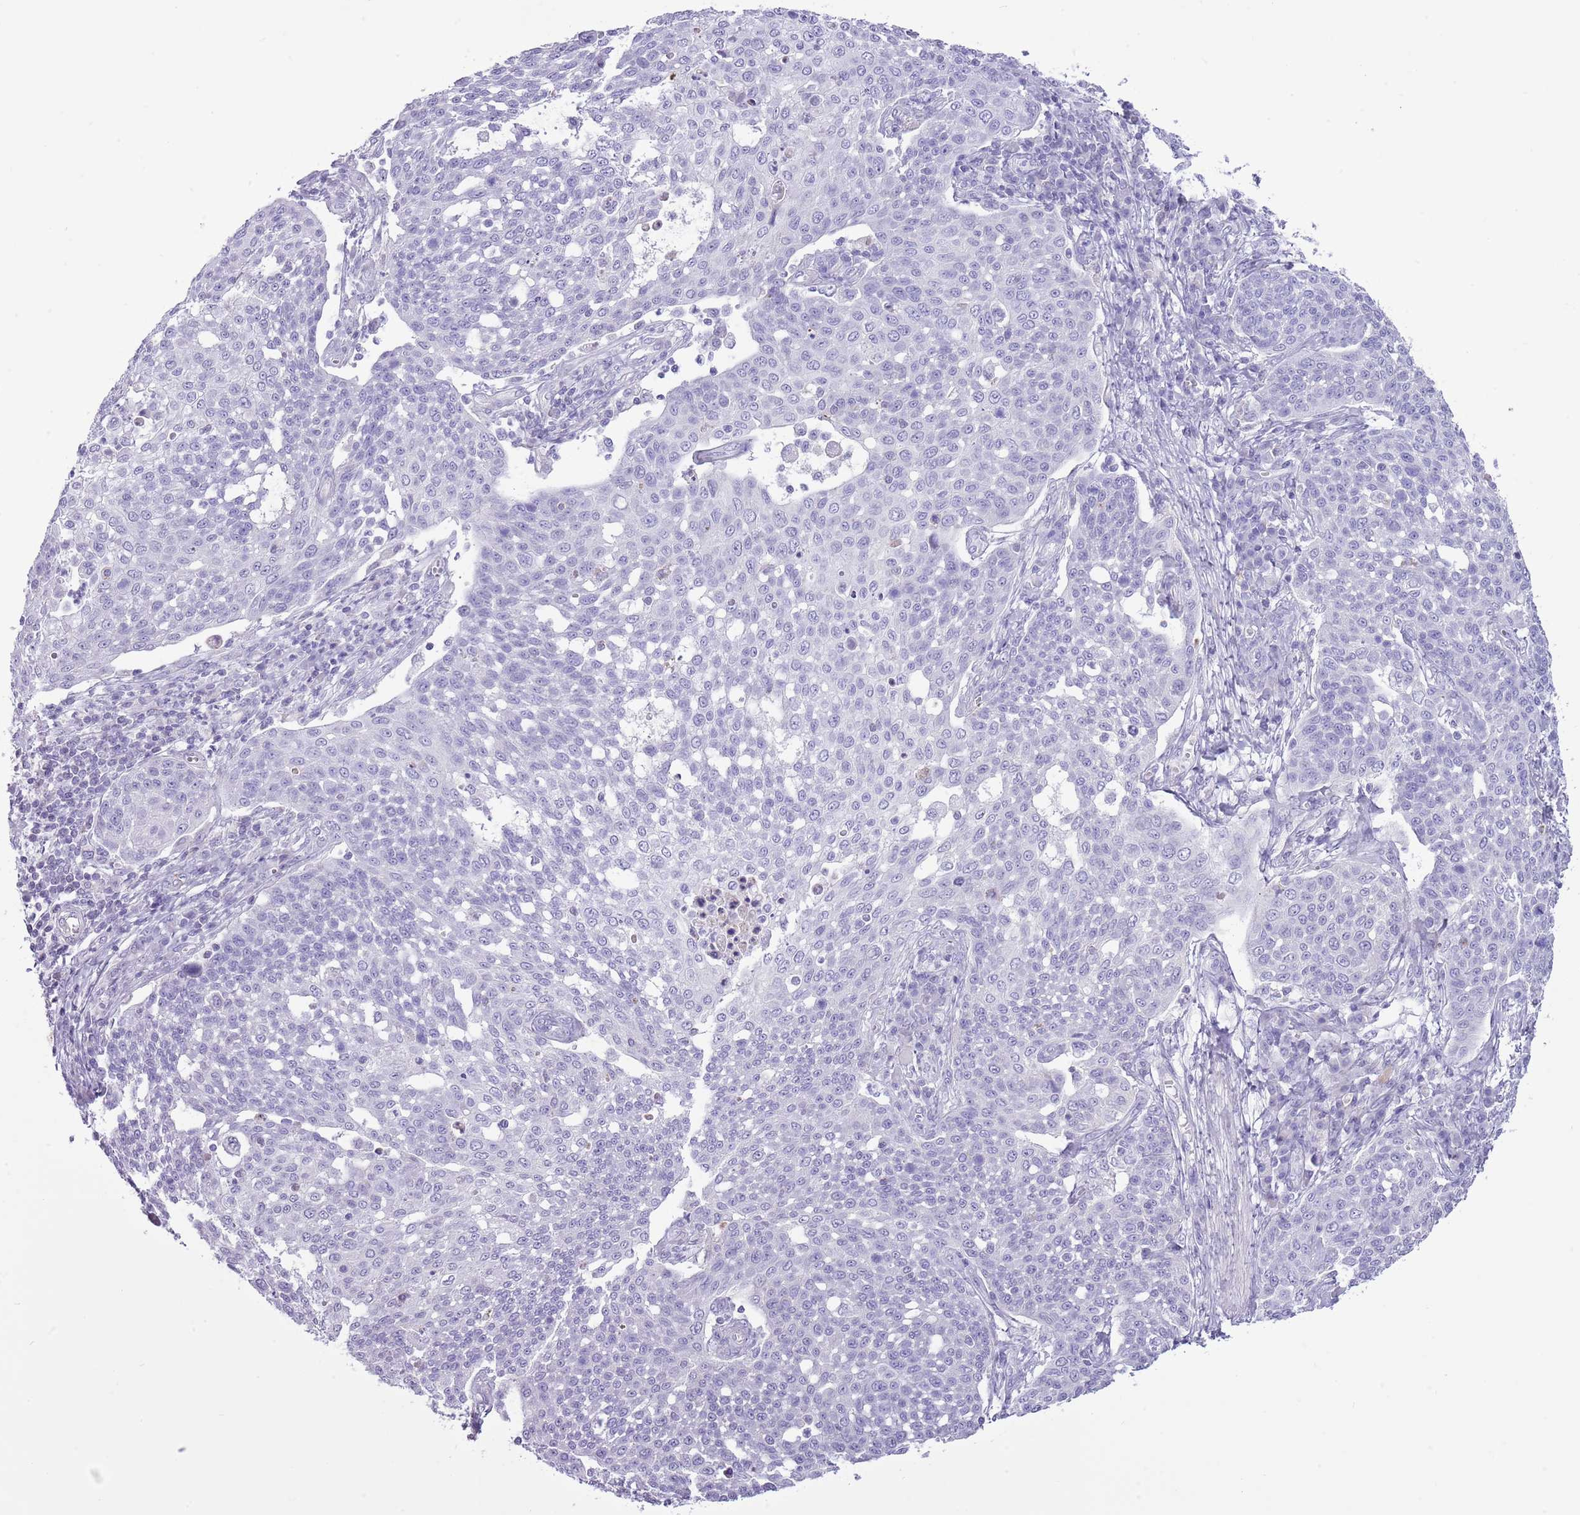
{"staining": {"intensity": "negative", "quantity": "none", "location": "none"}, "tissue": "cervical cancer", "cell_type": "Tumor cells", "image_type": "cancer", "snomed": [{"axis": "morphology", "description": "Squamous cell carcinoma, NOS"}, {"axis": "topography", "description": "Cervix"}], "caption": "The IHC micrograph has no significant expression in tumor cells of squamous cell carcinoma (cervical) tissue. Nuclei are stained in blue.", "gene": "SLC23A1", "patient": {"sex": "female", "age": 34}}